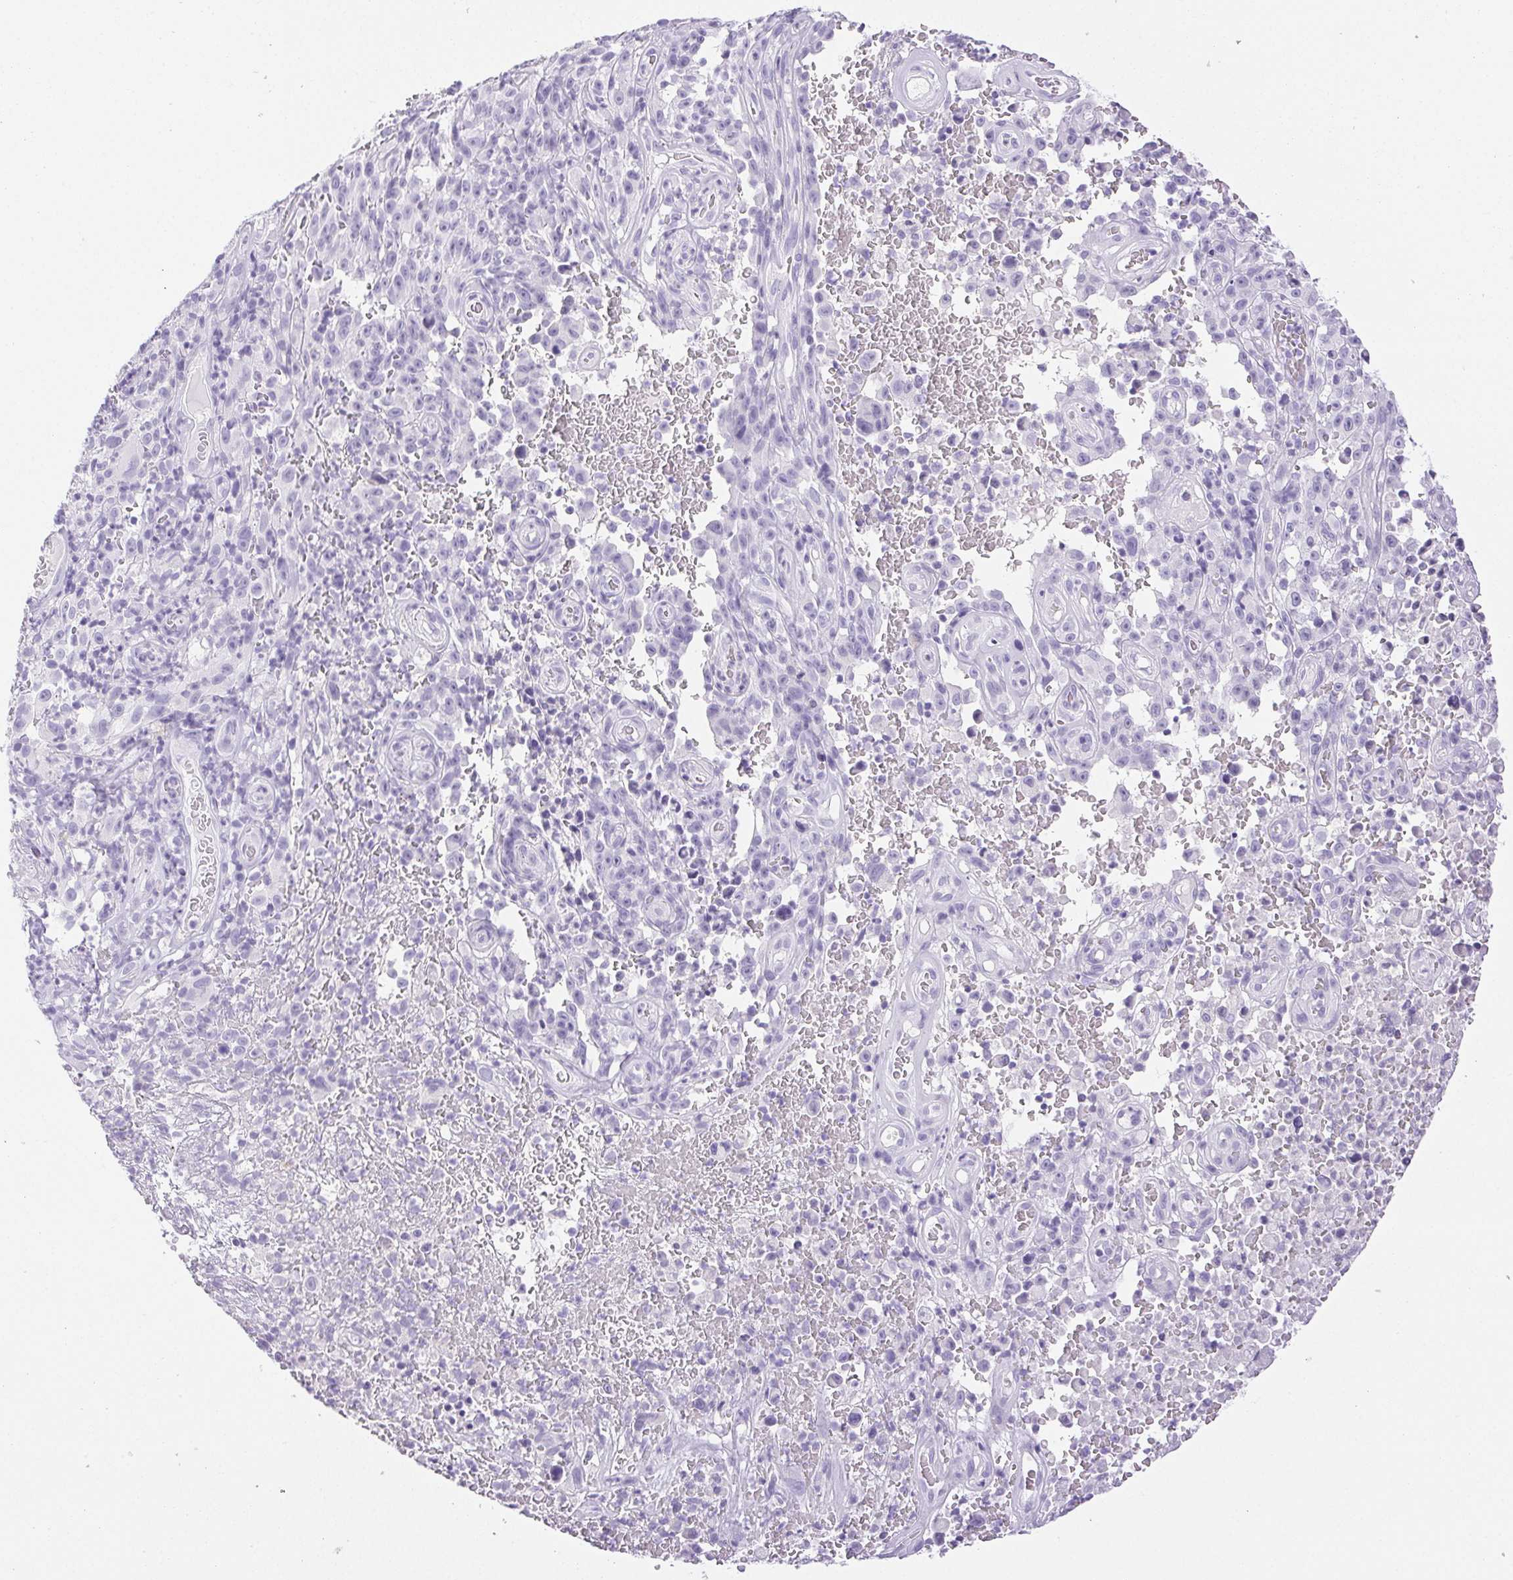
{"staining": {"intensity": "negative", "quantity": "none", "location": "none"}, "tissue": "melanoma", "cell_type": "Tumor cells", "image_type": "cancer", "snomed": [{"axis": "morphology", "description": "Malignant melanoma, NOS"}, {"axis": "topography", "description": "Skin"}], "caption": "IHC photomicrograph of neoplastic tissue: human melanoma stained with DAB (3,3'-diaminobenzidine) exhibits no significant protein staining in tumor cells.", "gene": "HLA-G", "patient": {"sex": "female", "age": 82}}